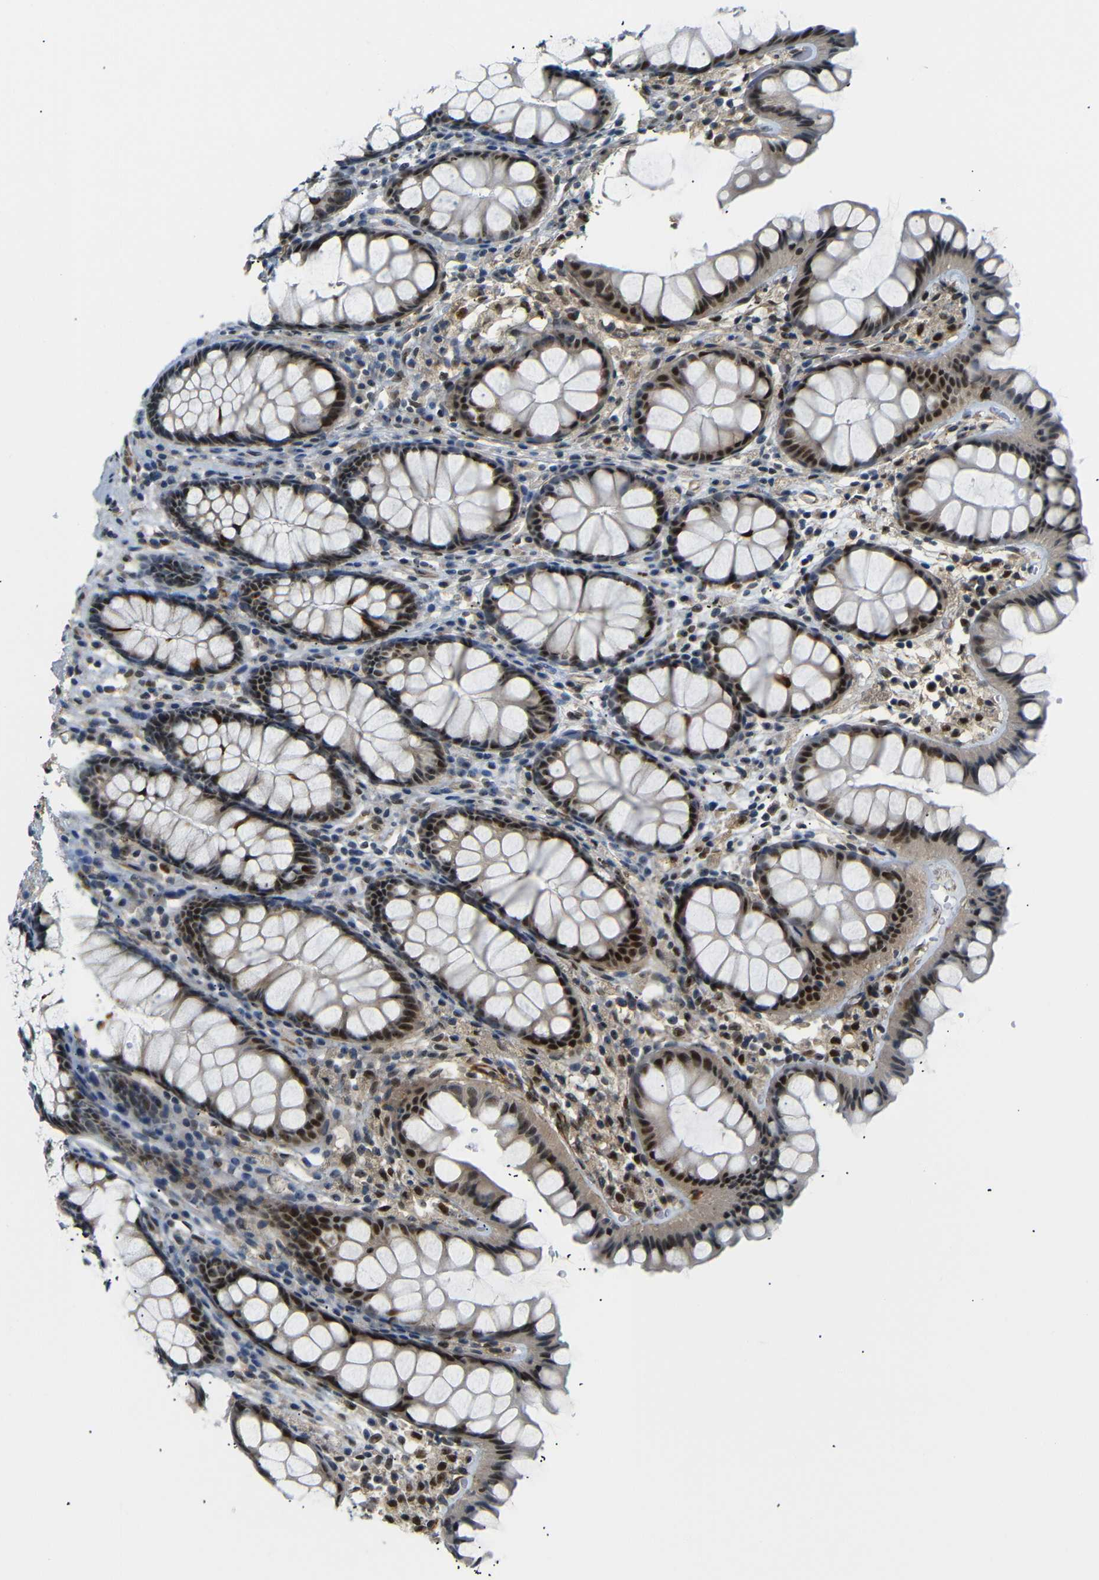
{"staining": {"intensity": "moderate", "quantity": ">75%", "location": "cytoplasmic/membranous,nuclear"}, "tissue": "colon", "cell_type": "Endothelial cells", "image_type": "normal", "snomed": [{"axis": "morphology", "description": "Normal tissue, NOS"}, {"axis": "topography", "description": "Colon"}], "caption": "Immunohistochemistry photomicrograph of benign human colon stained for a protein (brown), which displays medium levels of moderate cytoplasmic/membranous,nuclear expression in approximately >75% of endothelial cells.", "gene": "PARN", "patient": {"sex": "female", "age": 55}}